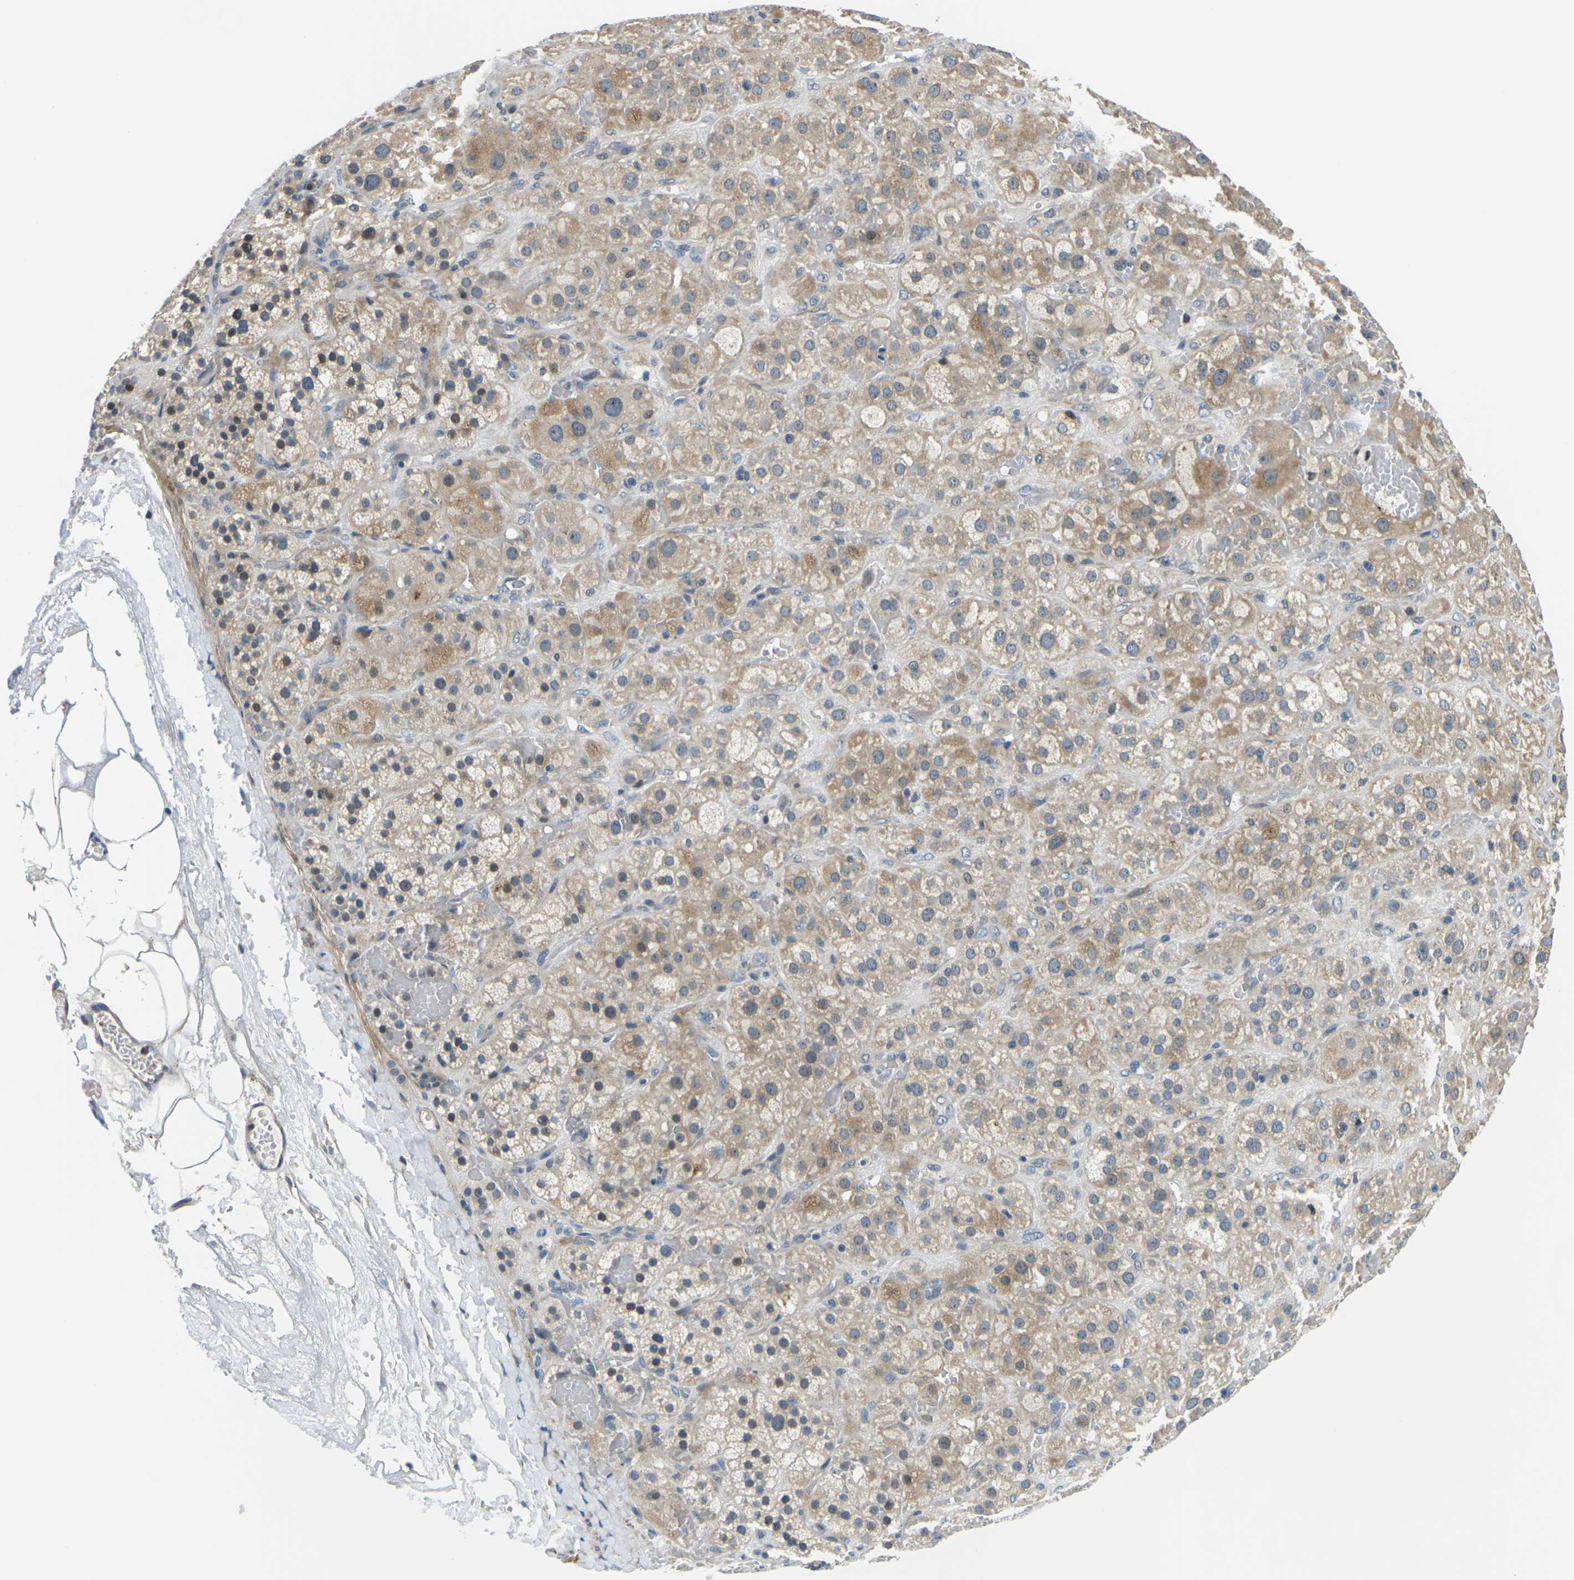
{"staining": {"intensity": "moderate", "quantity": "25%-75%", "location": "cytoplasmic/membranous"}, "tissue": "adrenal gland", "cell_type": "Glandular cells", "image_type": "normal", "snomed": [{"axis": "morphology", "description": "Normal tissue, NOS"}, {"axis": "topography", "description": "Adrenal gland"}], "caption": "Immunohistochemical staining of unremarkable adrenal gland displays medium levels of moderate cytoplasmic/membranous staining in approximately 25%-75% of glandular cells. (brown staining indicates protein expression, while blue staining denotes nuclei).", "gene": "SLC13A3", "patient": {"sex": "female", "age": 47}}